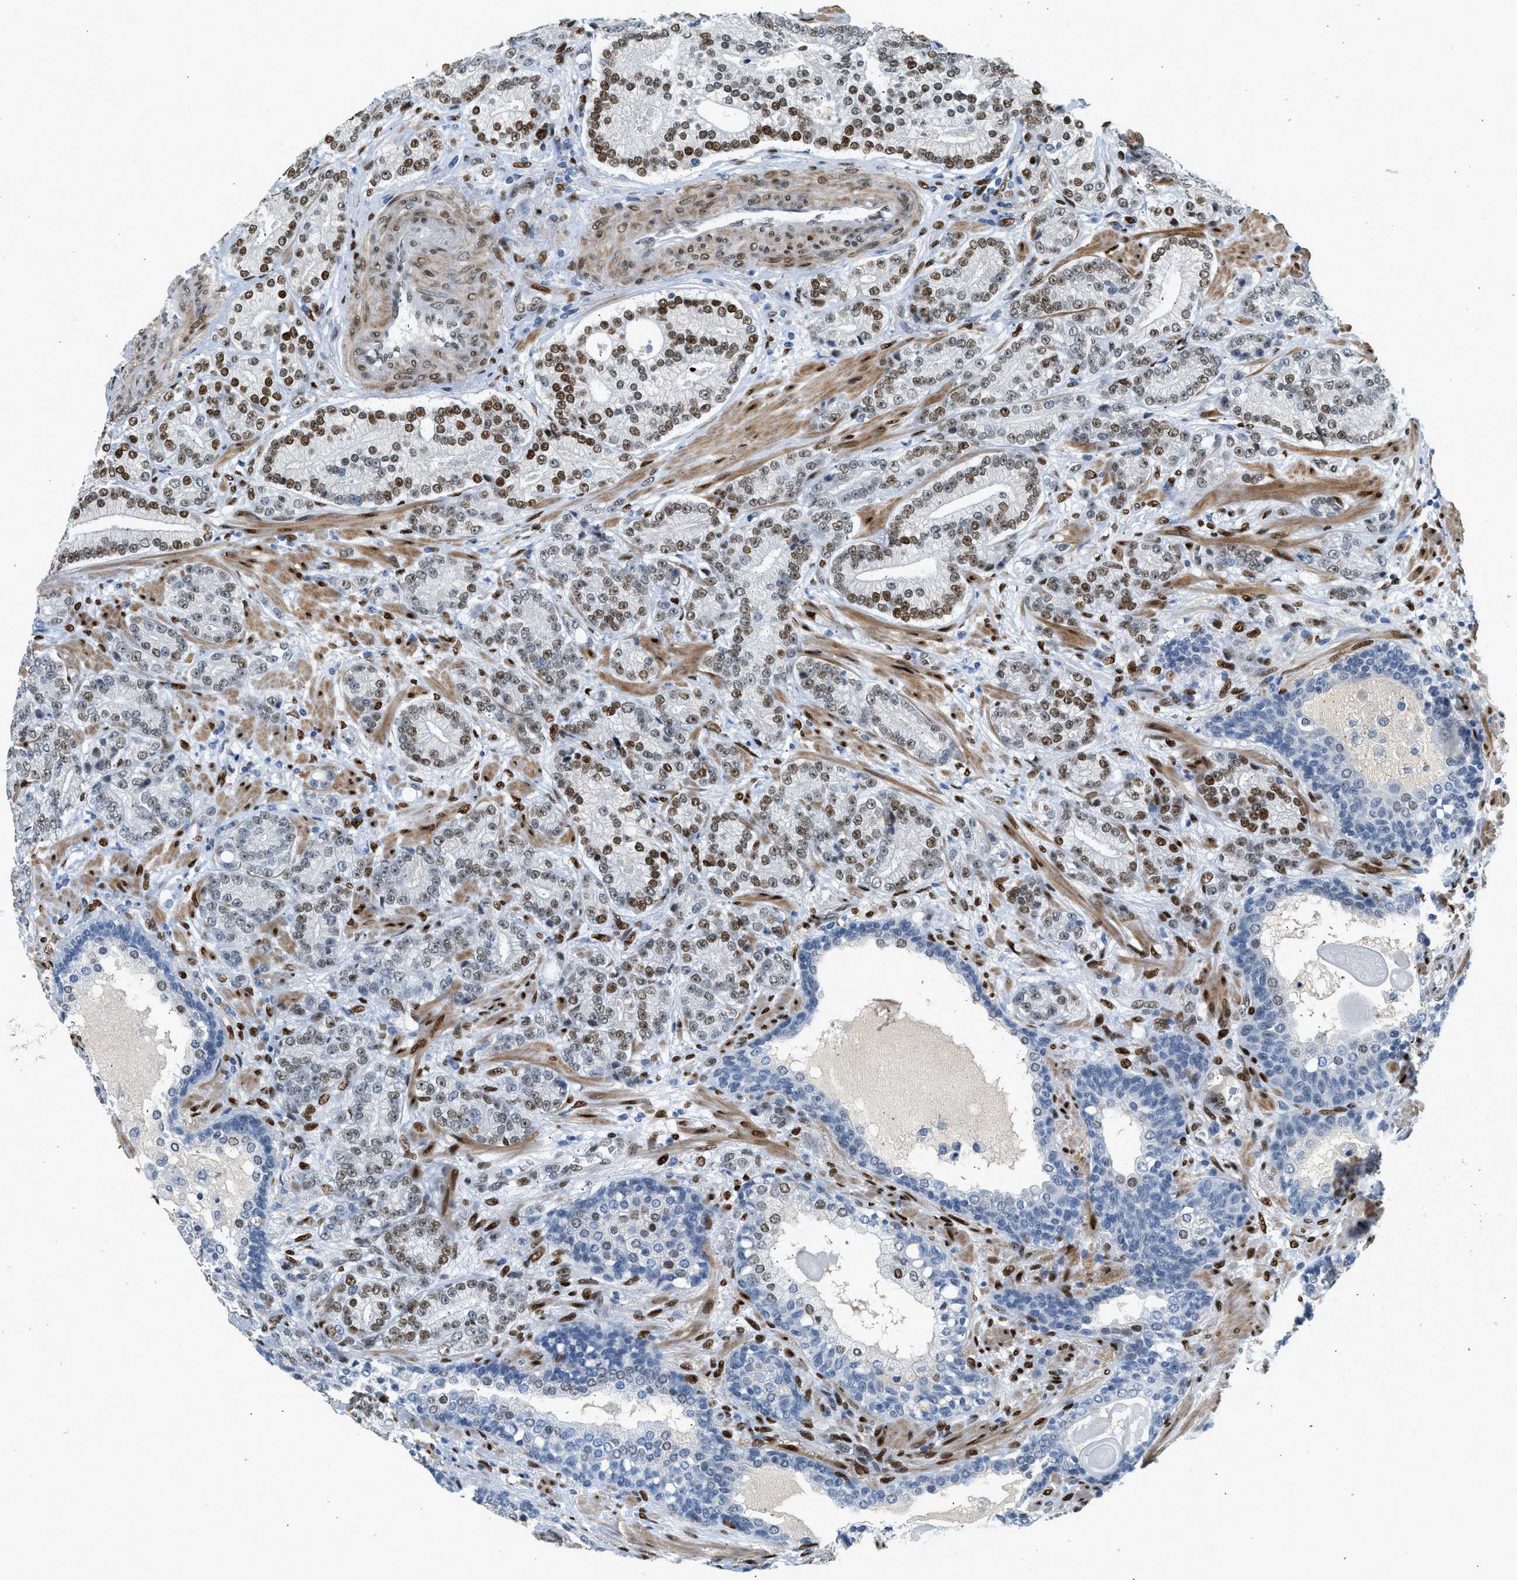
{"staining": {"intensity": "moderate", "quantity": ">75%", "location": "nuclear"}, "tissue": "prostate cancer", "cell_type": "Tumor cells", "image_type": "cancer", "snomed": [{"axis": "morphology", "description": "Adenocarcinoma, High grade"}, {"axis": "topography", "description": "Prostate"}], "caption": "Immunohistochemical staining of human prostate cancer shows medium levels of moderate nuclear protein expression in about >75% of tumor cells.", "gene": "ZBTB20", "patient": {"sex": "male", "age": 61}}